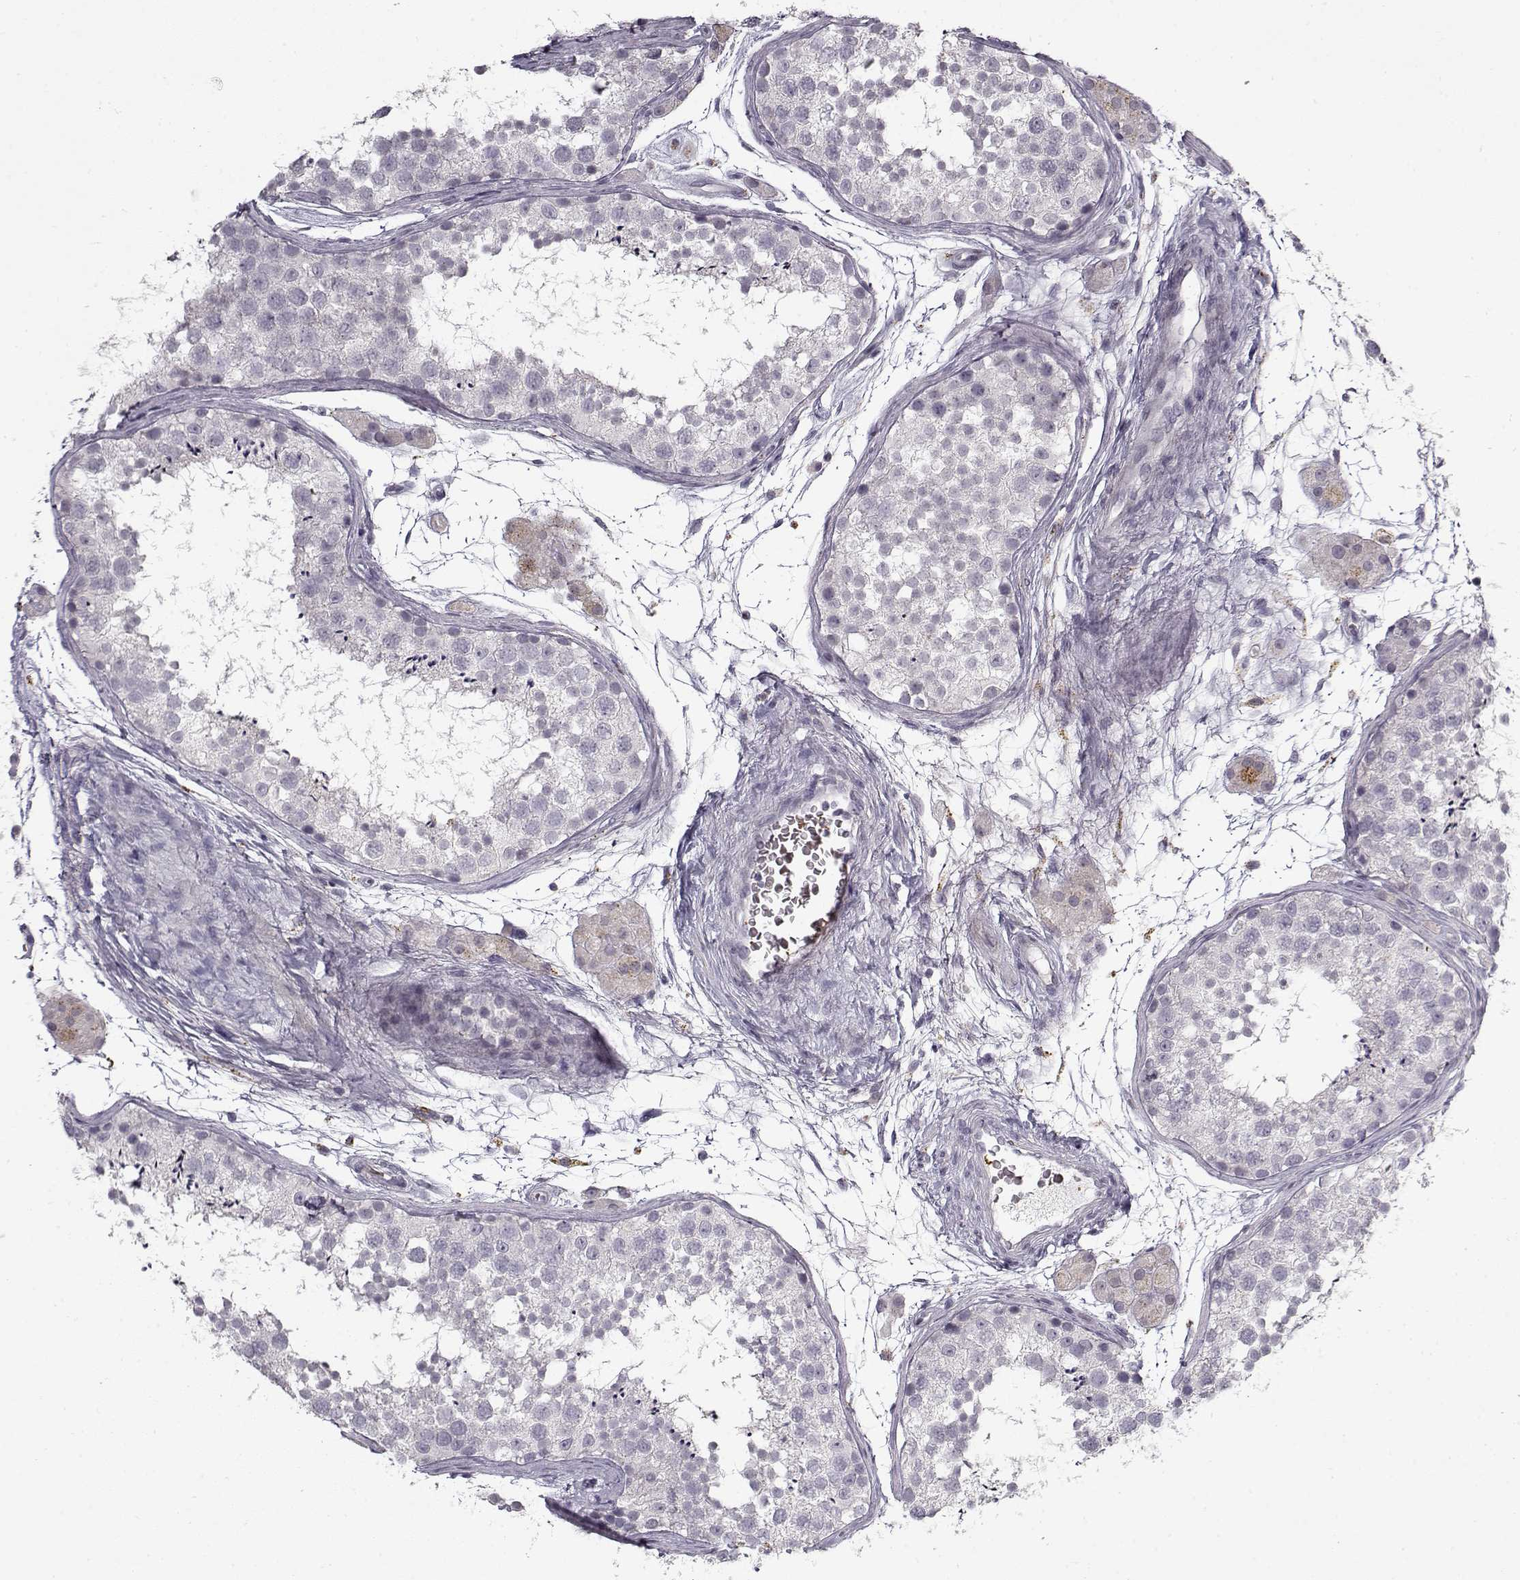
{"staining": {"intensity": "negative", "quantity": "none", "location": "none"}, "tissue": "testis", "cell_type": "Cells in seminiferous ducts", "image_type": "normal", "snomed": [{"axis": "morphology", "description": "Normal tissue, NOS"}, {"axis": "topography", "description": "Testis"}], "caption": "The photomicrograph displays no significant staining in cells in seminiferous ducts of testis. Brightfield microscopy of immunohistochemistry (IHC) stained with DAB (3,3'-diaminobenzidine) (brown) and hematoxylin (blue), captured at high magnification.", "gene": "SNCA", "patient": {"sex": "male", "age": 41}}